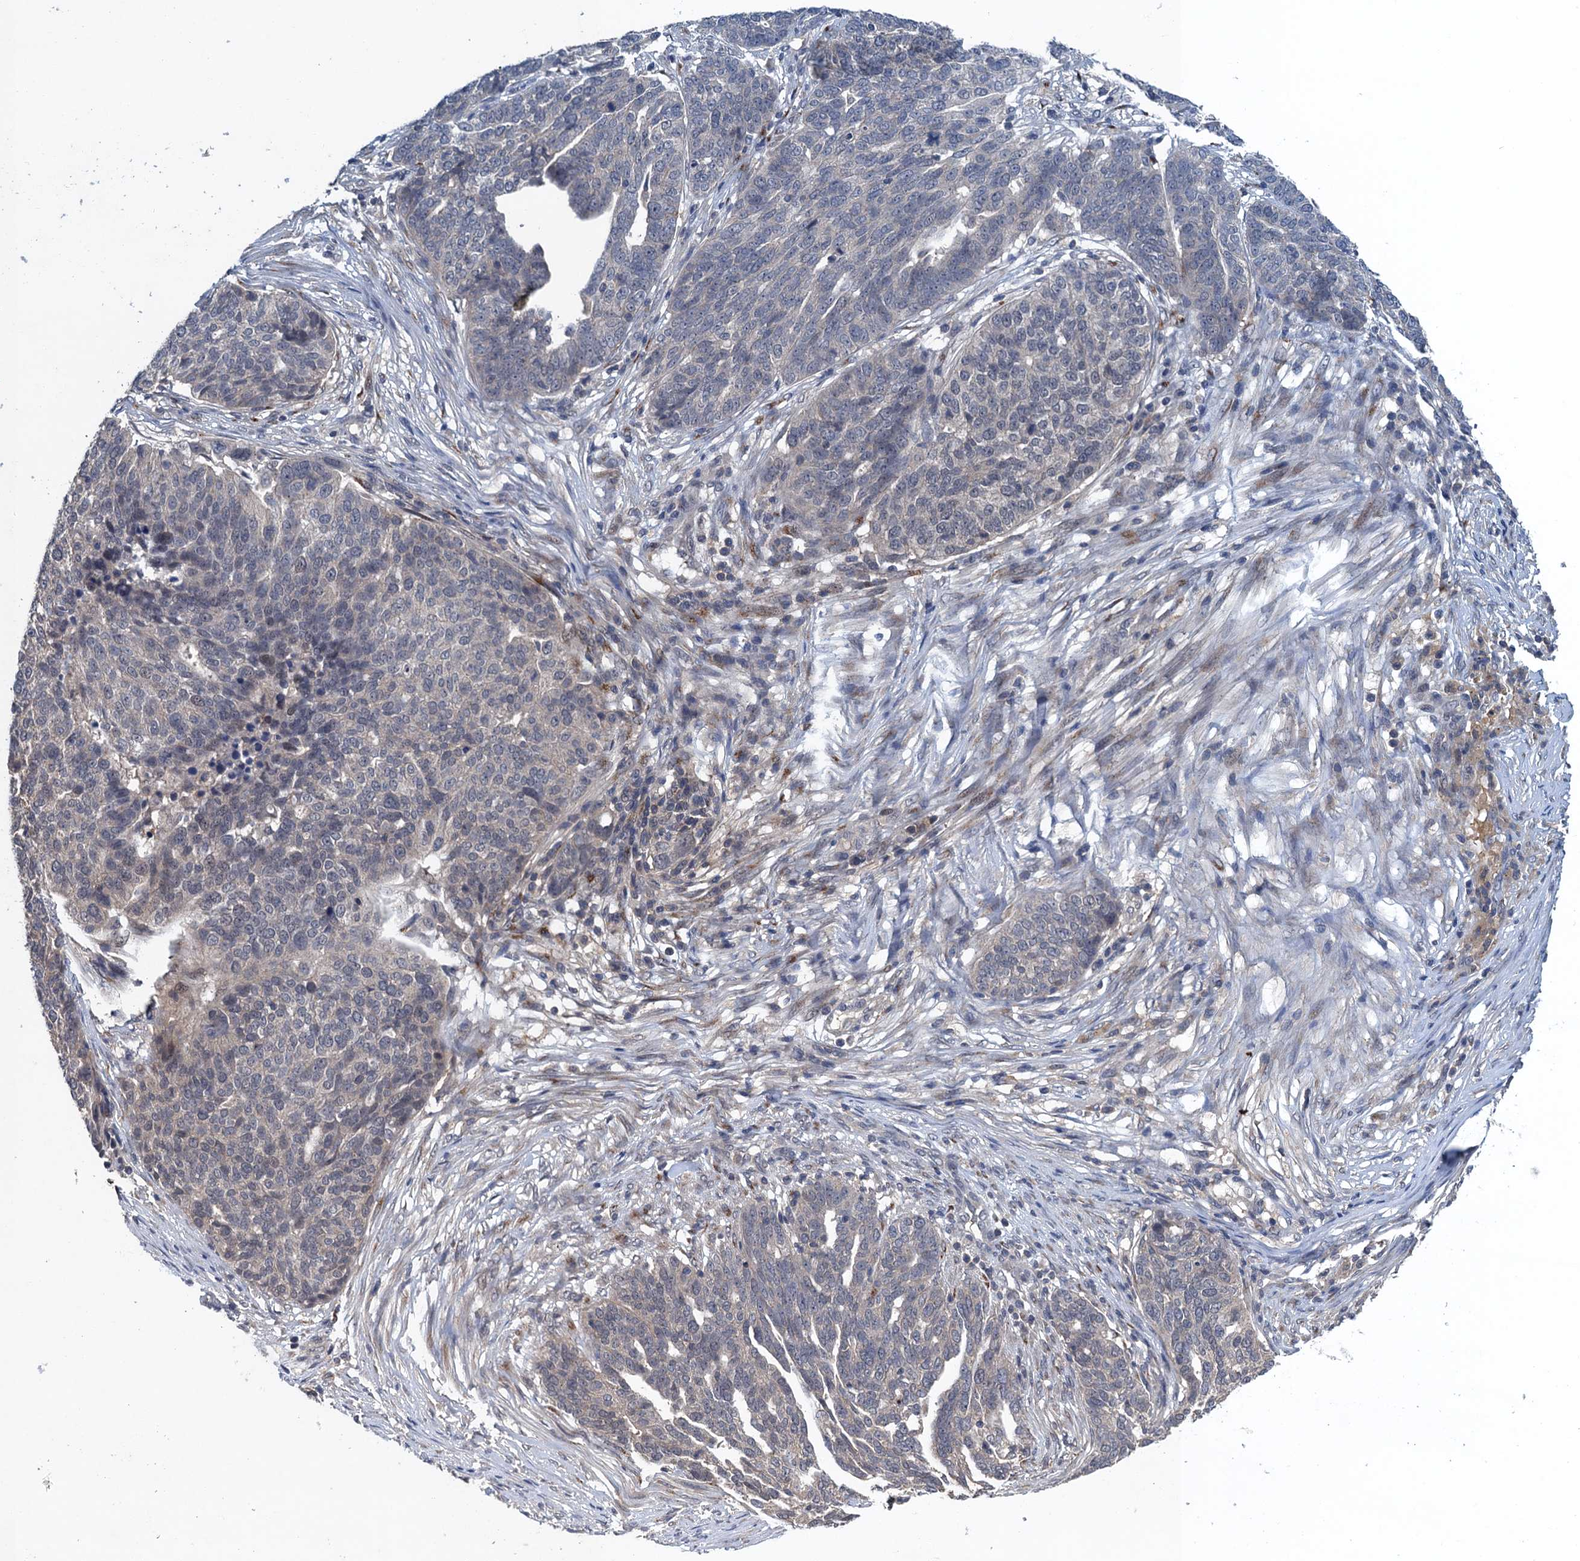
{"staining": {"intensity": "negative", "quantity": "none", "location": "none"}, "tissue": "ovarian cancer", "cell_type": "Tumor cells", "image_type": "cancer", "snomed": [{"axis": "morphology", "description": "Cystadenocarcinoma, serous, NOS"}, {"axis": "topography", "description": "Ovary"}], "caption": "Immunohistochemistry (IHC) of human ovarian serous cystadenocarcinoma displays no expression in tumor cells.", "gene": "RNF165", "patient": {"sex": "female", "age": 59}}